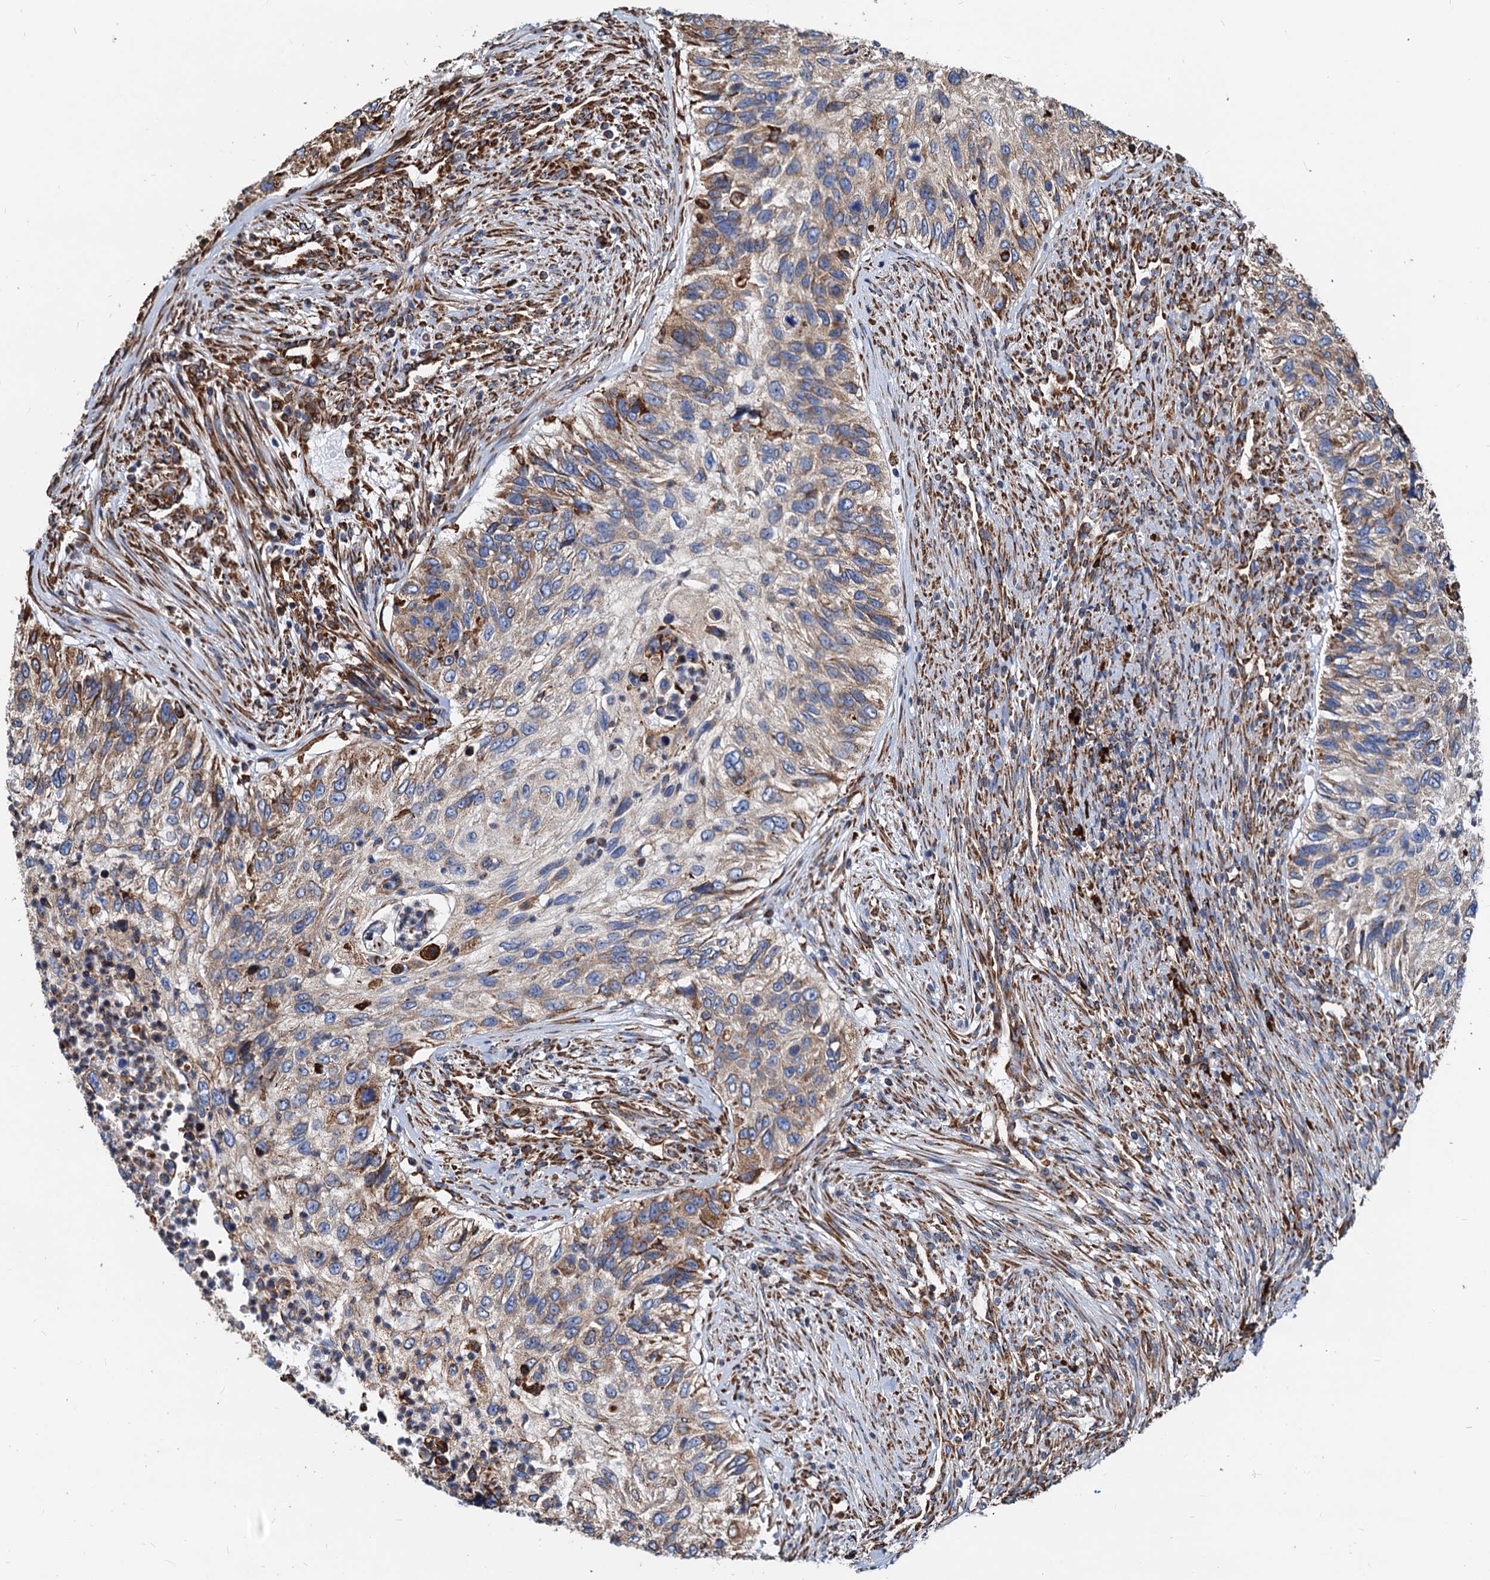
{"staining": {"intensity": "moderate", "quantity": "25%-75%", "location": "cytoplasmic/membranous"}, "tissue": "urothelial cancer", "cell_type": "Tumor cells", "image_type": "cancer", "snomed": [{"axis": "morphology", "description": "Urothelial carcinoma, High grade"}, {"axis": "topography", "description": "Urinary bladder"}], "caption": "This histopathology image exhibits immunohistochemistry staining of human urothelial carcinoma (high-grade), with medium moderate cytoplasmic/membranous staining in approximately 25%-75% of tumor cells.", "gene": "HSPA5", "patient": {"sex": "female", "age": 60}}